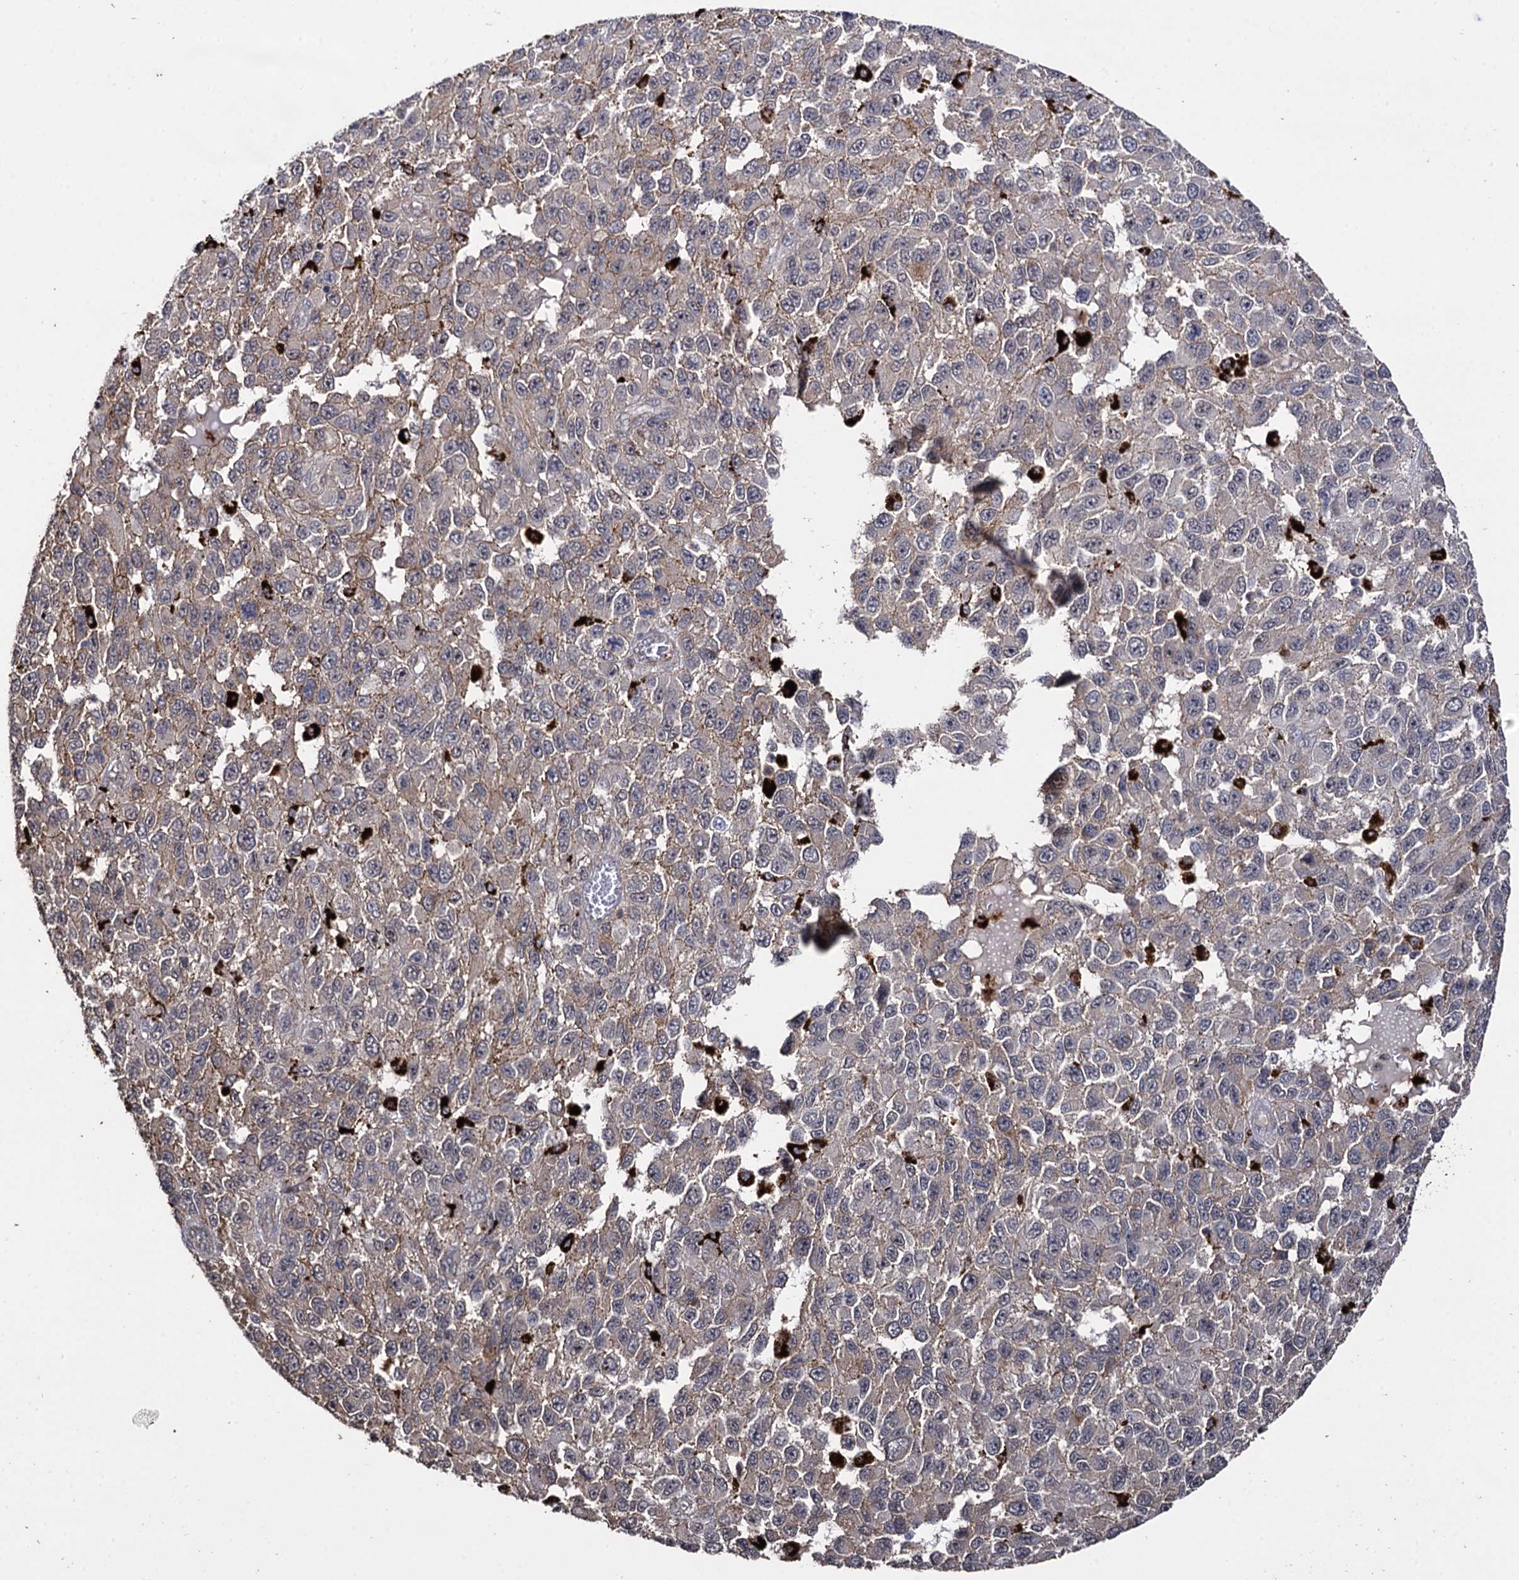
{"staining": {"intensity": "negative", "quantity": "none", "location": "none"}, "tissue": "melanoma", "cell_type": "Tumor cells", "image_type": "cancer", "snomed": [{"axis": "morphology", "description": "Normal tissue, NOS"}, {"axis": "morphology", "description": "Malignant melanoma, NOS"}, {"axis": "topography", "description": "Skin"}], "caption": "IHC micrograph of neoplastic tissue: malignant melanoma stained with DAB displays no significant protein positivity in tumor cells.", "gene": "MICAL2", "patient": {"sex": "female", "age": 96}}